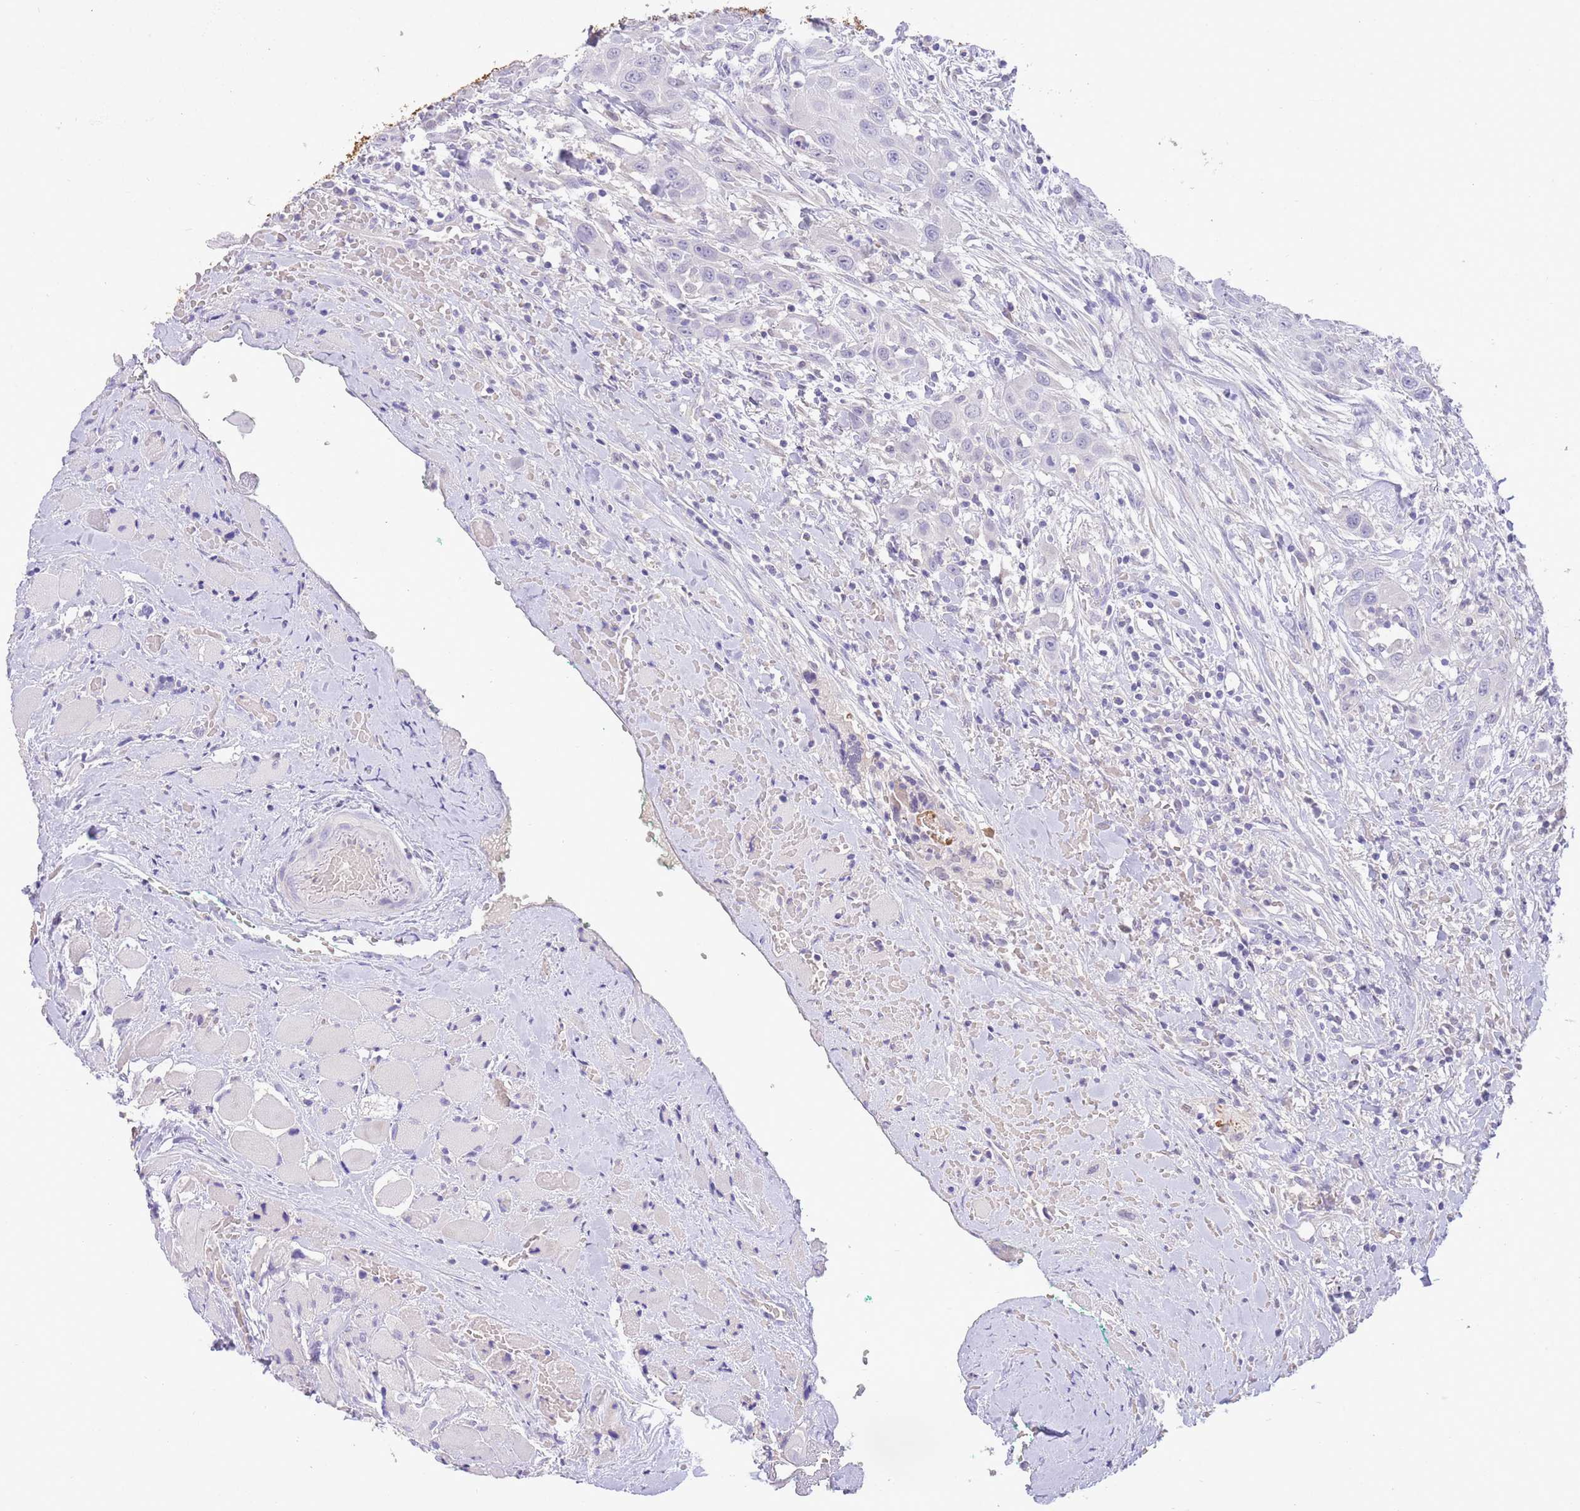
{"staining": {"intensity": "negative", "quantity": "none", "location": "none"}, "tissue": "head and neck cancer", "cell_type": "Tumor cells", "image_type": "cancer", "snomed": [{"axis": "morphology", "description": "Squamous cell carcinoma, NOS"}, {"axis": "topography", "description": "Head-Neck"}], "caption": "Head and neck cancer stained for a protein using immunohistochemistry exhibits no positivity tumor cells.", "gene": "SFTPA1", "patient": {"sex": "male", "age": 81}}